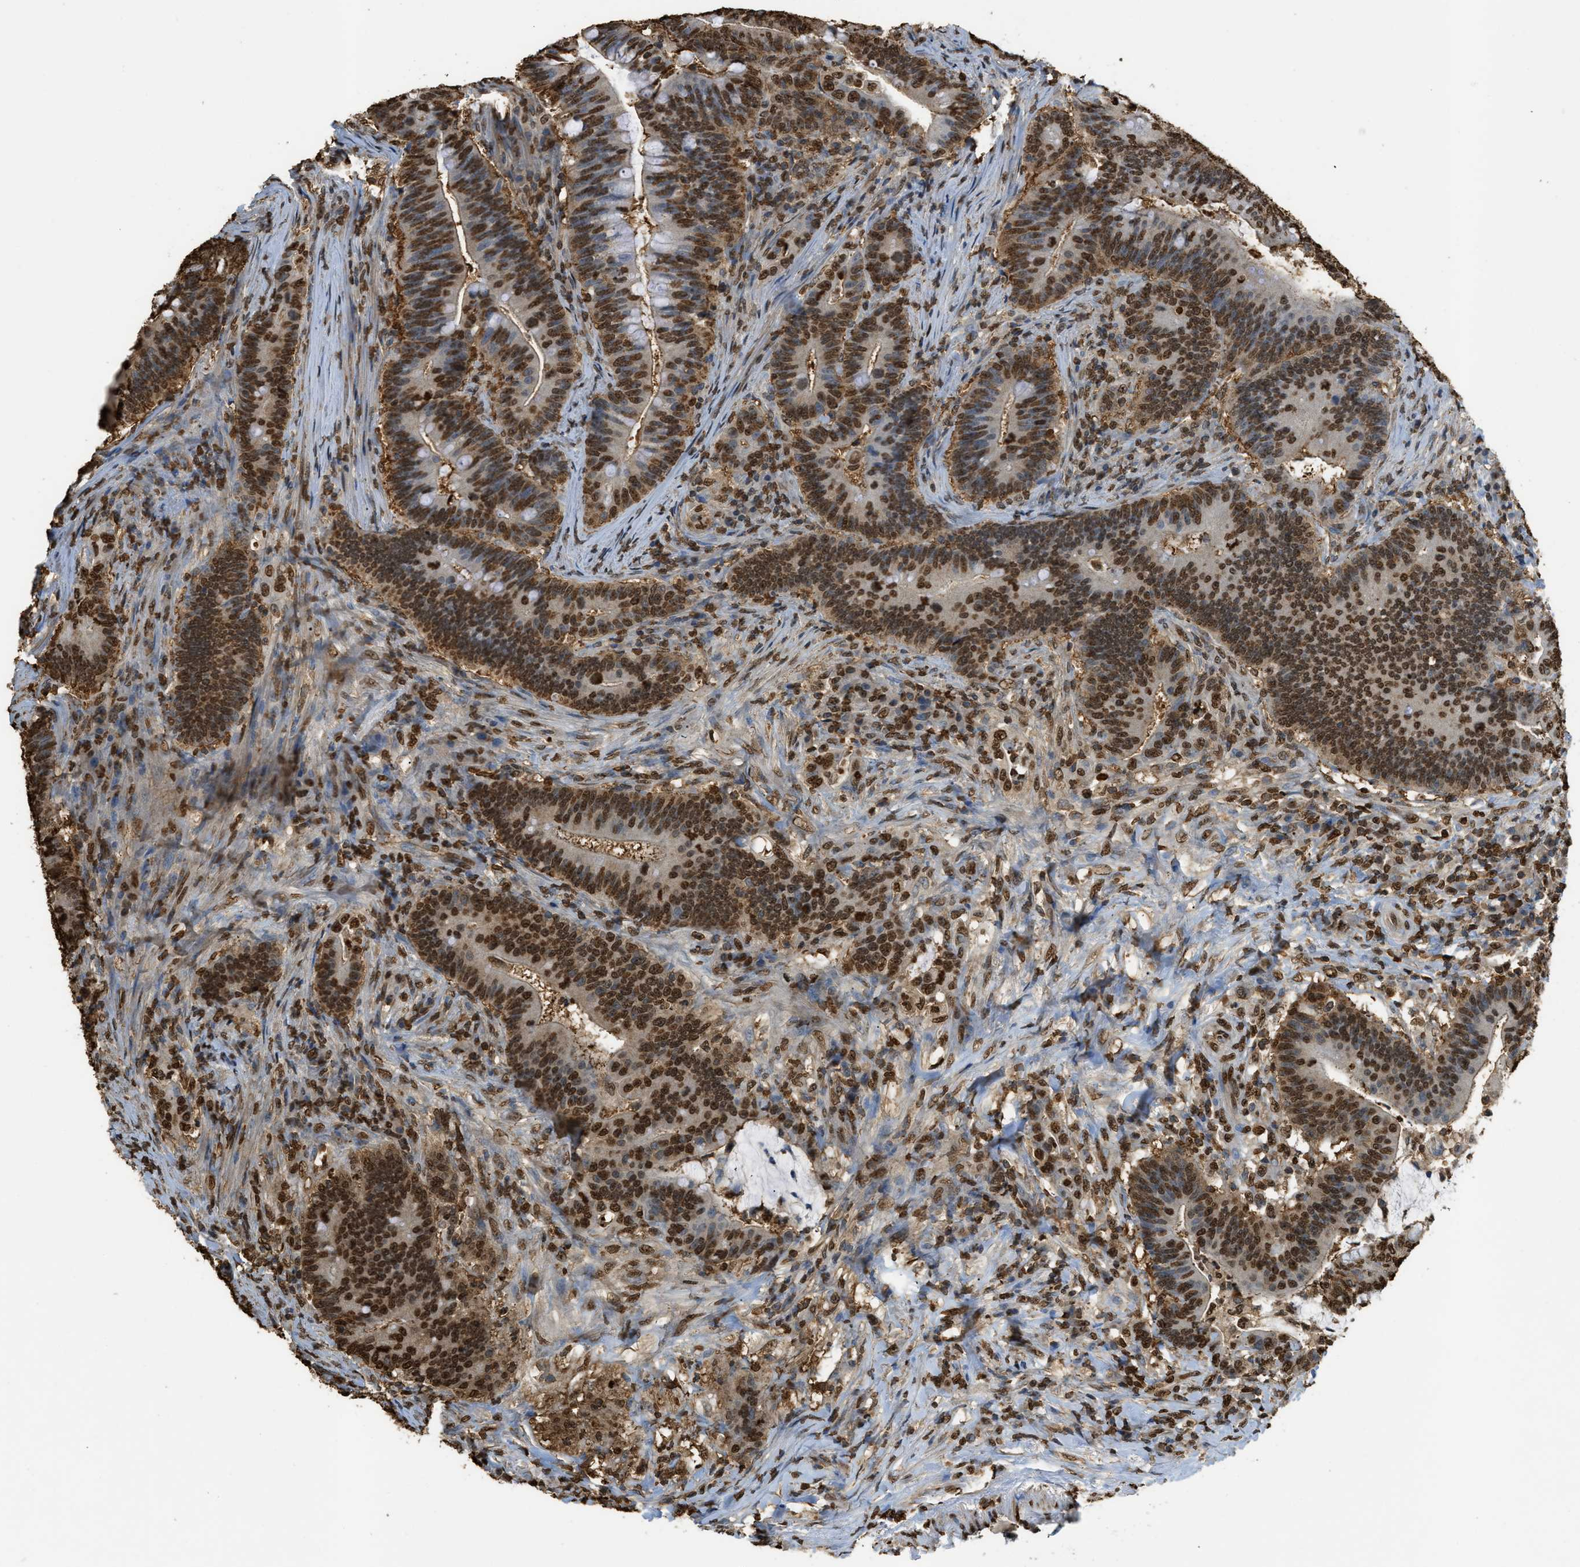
{"staining": {"intensity": "strong", "quantity": ">75%", "location": "nuclear"}, "tissue": "colorectal cancer", "cell_type": "Tumor cells", "image_type": "cancer", "snomed": [{"axis": "morphology", "description": "Normal tissue, NOS"}, {"axis": "morphology", "description": "Adenocarcinoma, NOS"}, {"axis": "topography", "description": "Colon"}], "caption": "Brown immunohistochemical staining in human colorectal cancer exhibits strong nuclear positivity in approximately >75% of tumor cells.", "gene": "NR5A2", "patient": {"sex": "female", "age": 66}}